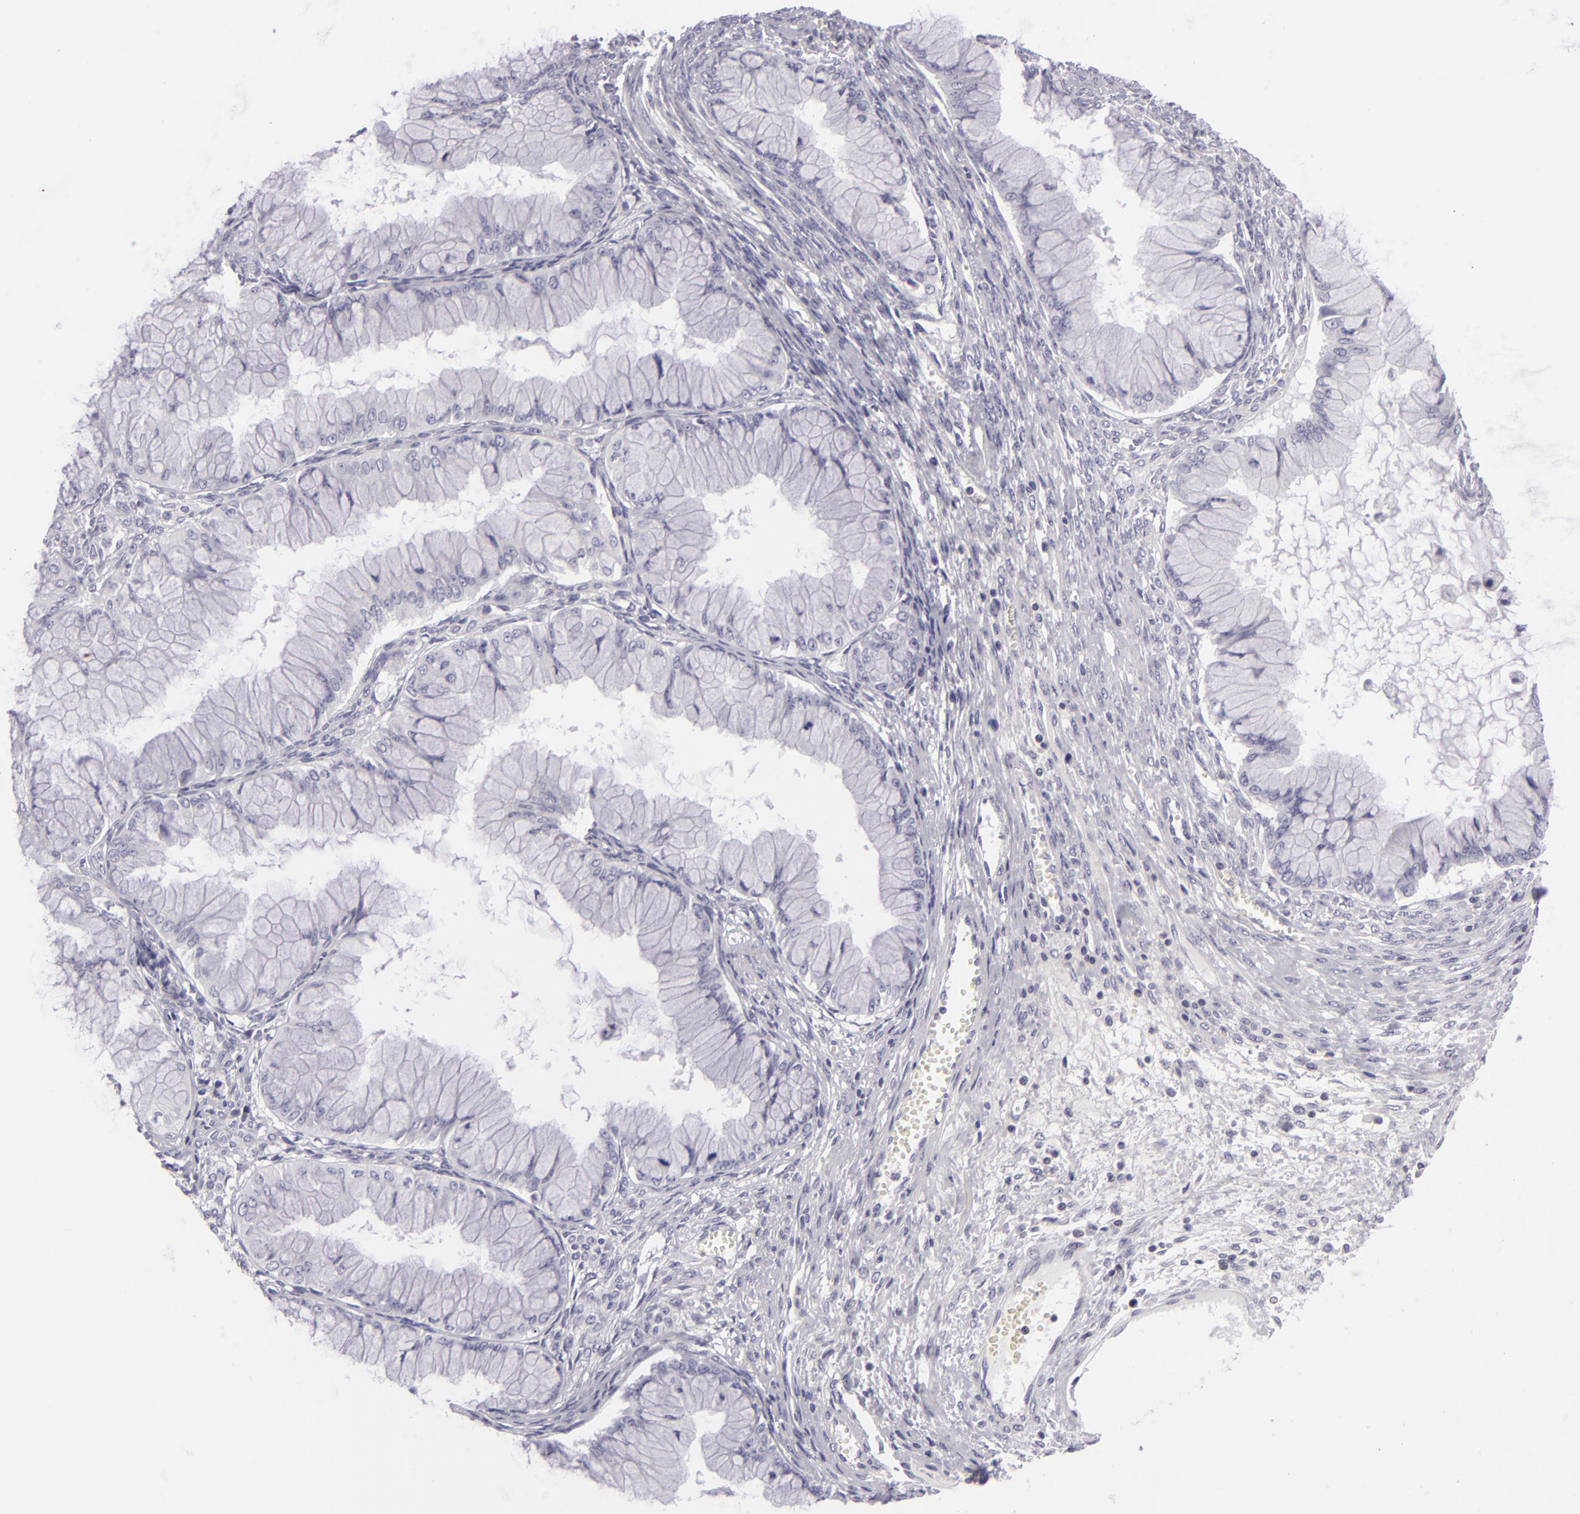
{"staining": {"intensity": "negative", "quantity": "none", "location": "none"}, "tissue": "ovarian cancer", "cell_type": "Tumor cells", "image_type": "cancer", "snomed": [{"axis": "morphology", "description": "Cystadenocarcinoma, mucinous, NOS"}, {"axis": "topography", "description": "Ovary"}], "caption": "Immunohistochemistry (IHC) of mucinous cystadenocarcinoma (ovarian) displays no positivity in tumor cells.", "gene": "KCNAB2", "patient": {"sex": "female", "age": 63}}